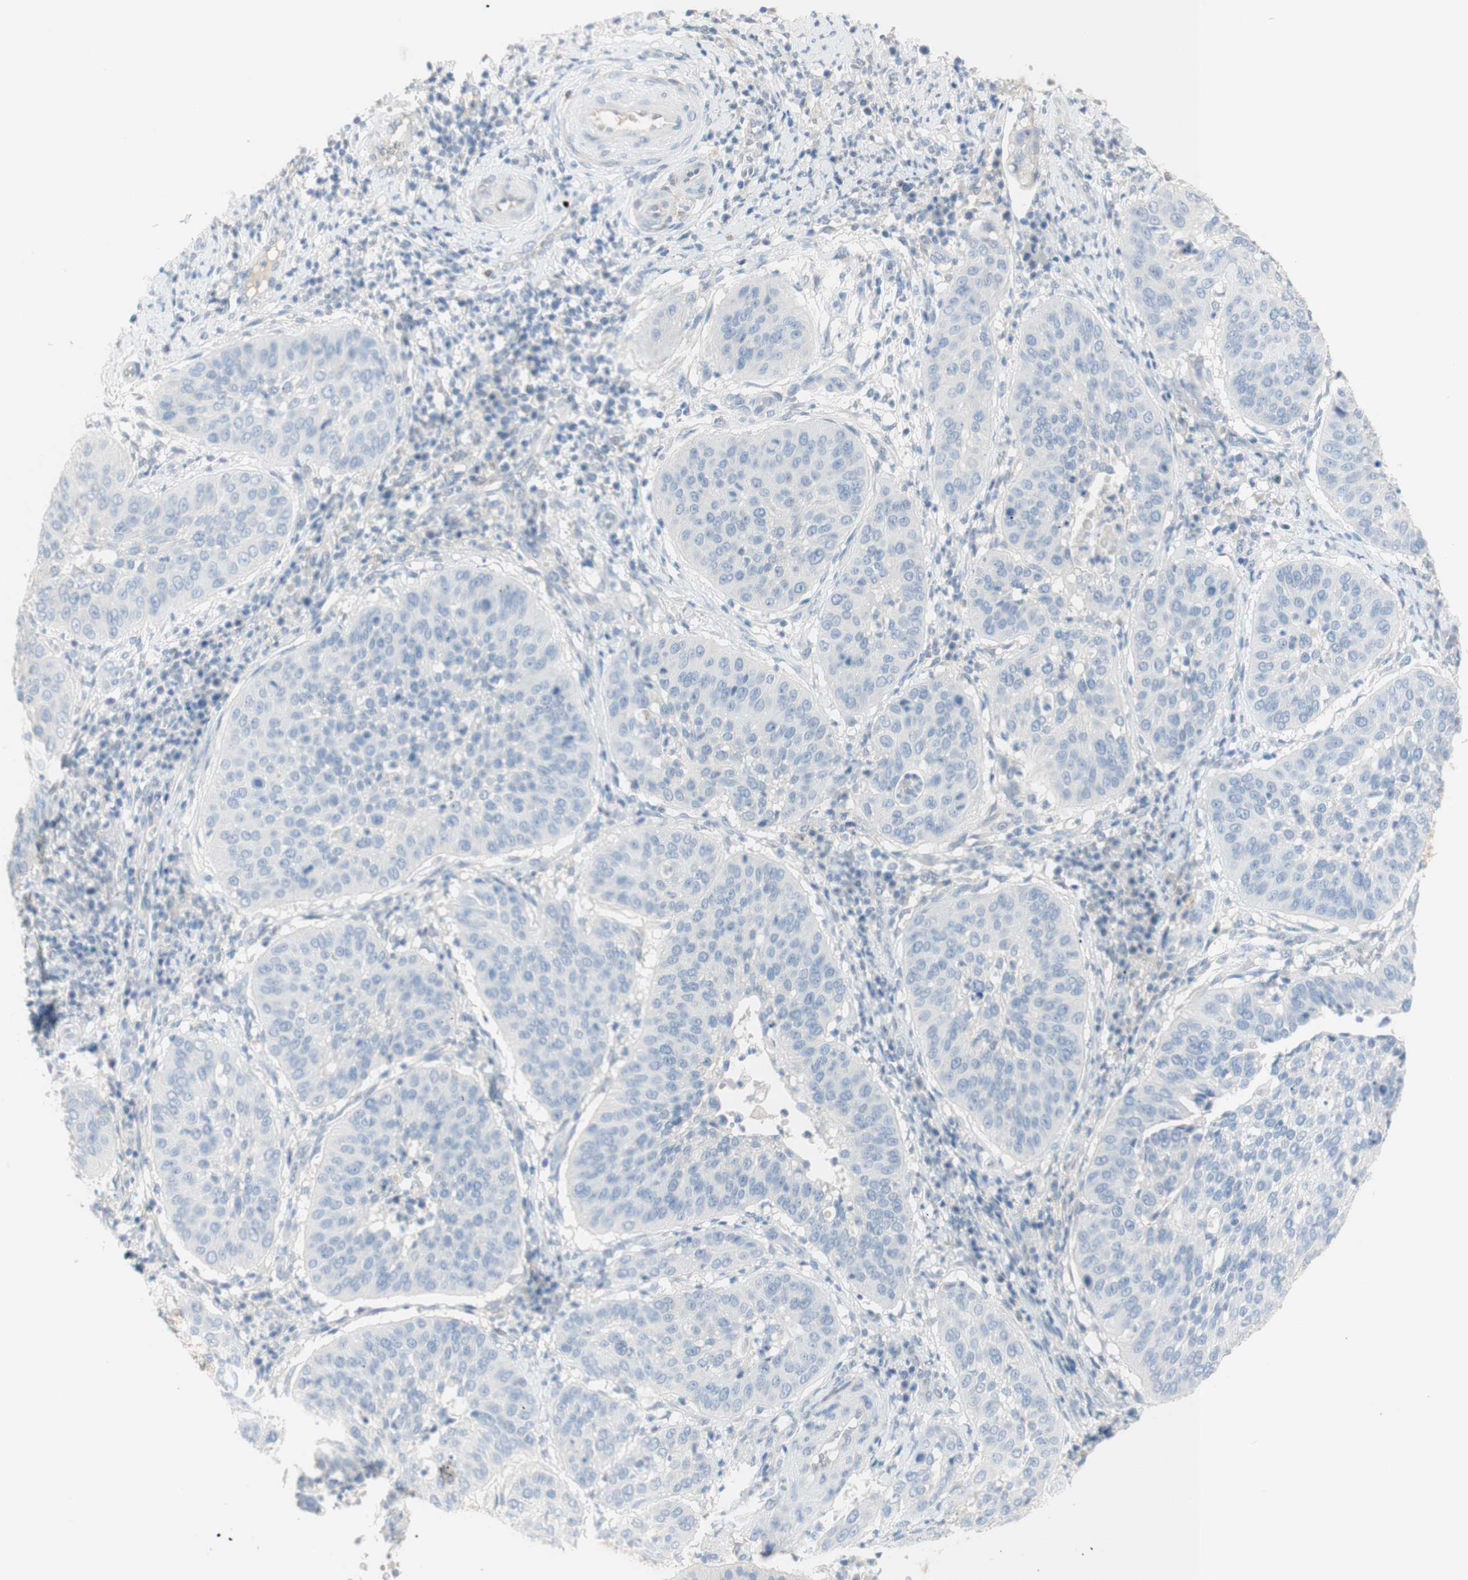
{"staining": {"intensity": "negative", "quantity": "none", "location": "none"}, "tissue": "cervical cancer", "cell_type": "Tumor cells", "image_type": "cancer", "snomed": [{"axis": "morphology", "description": "Normal tissue, NOS"}, {"axis": "morphology", "description": "Squamous cell carcinoma, NOS"}, {"axis": "topography", "description": "Cervix"}], "caption": "Immunohistochemistry image of cervical cancer stained for a protein (brown), which demonstrates no expression in tumor cells. (Brightfield microscopy of DAB (3,3'-diaminobenzidine) immunohistochemistry (IHC) at high magnification).", "gene": "SELENBP1", "patient": {"sex": "female", "age": 39}}